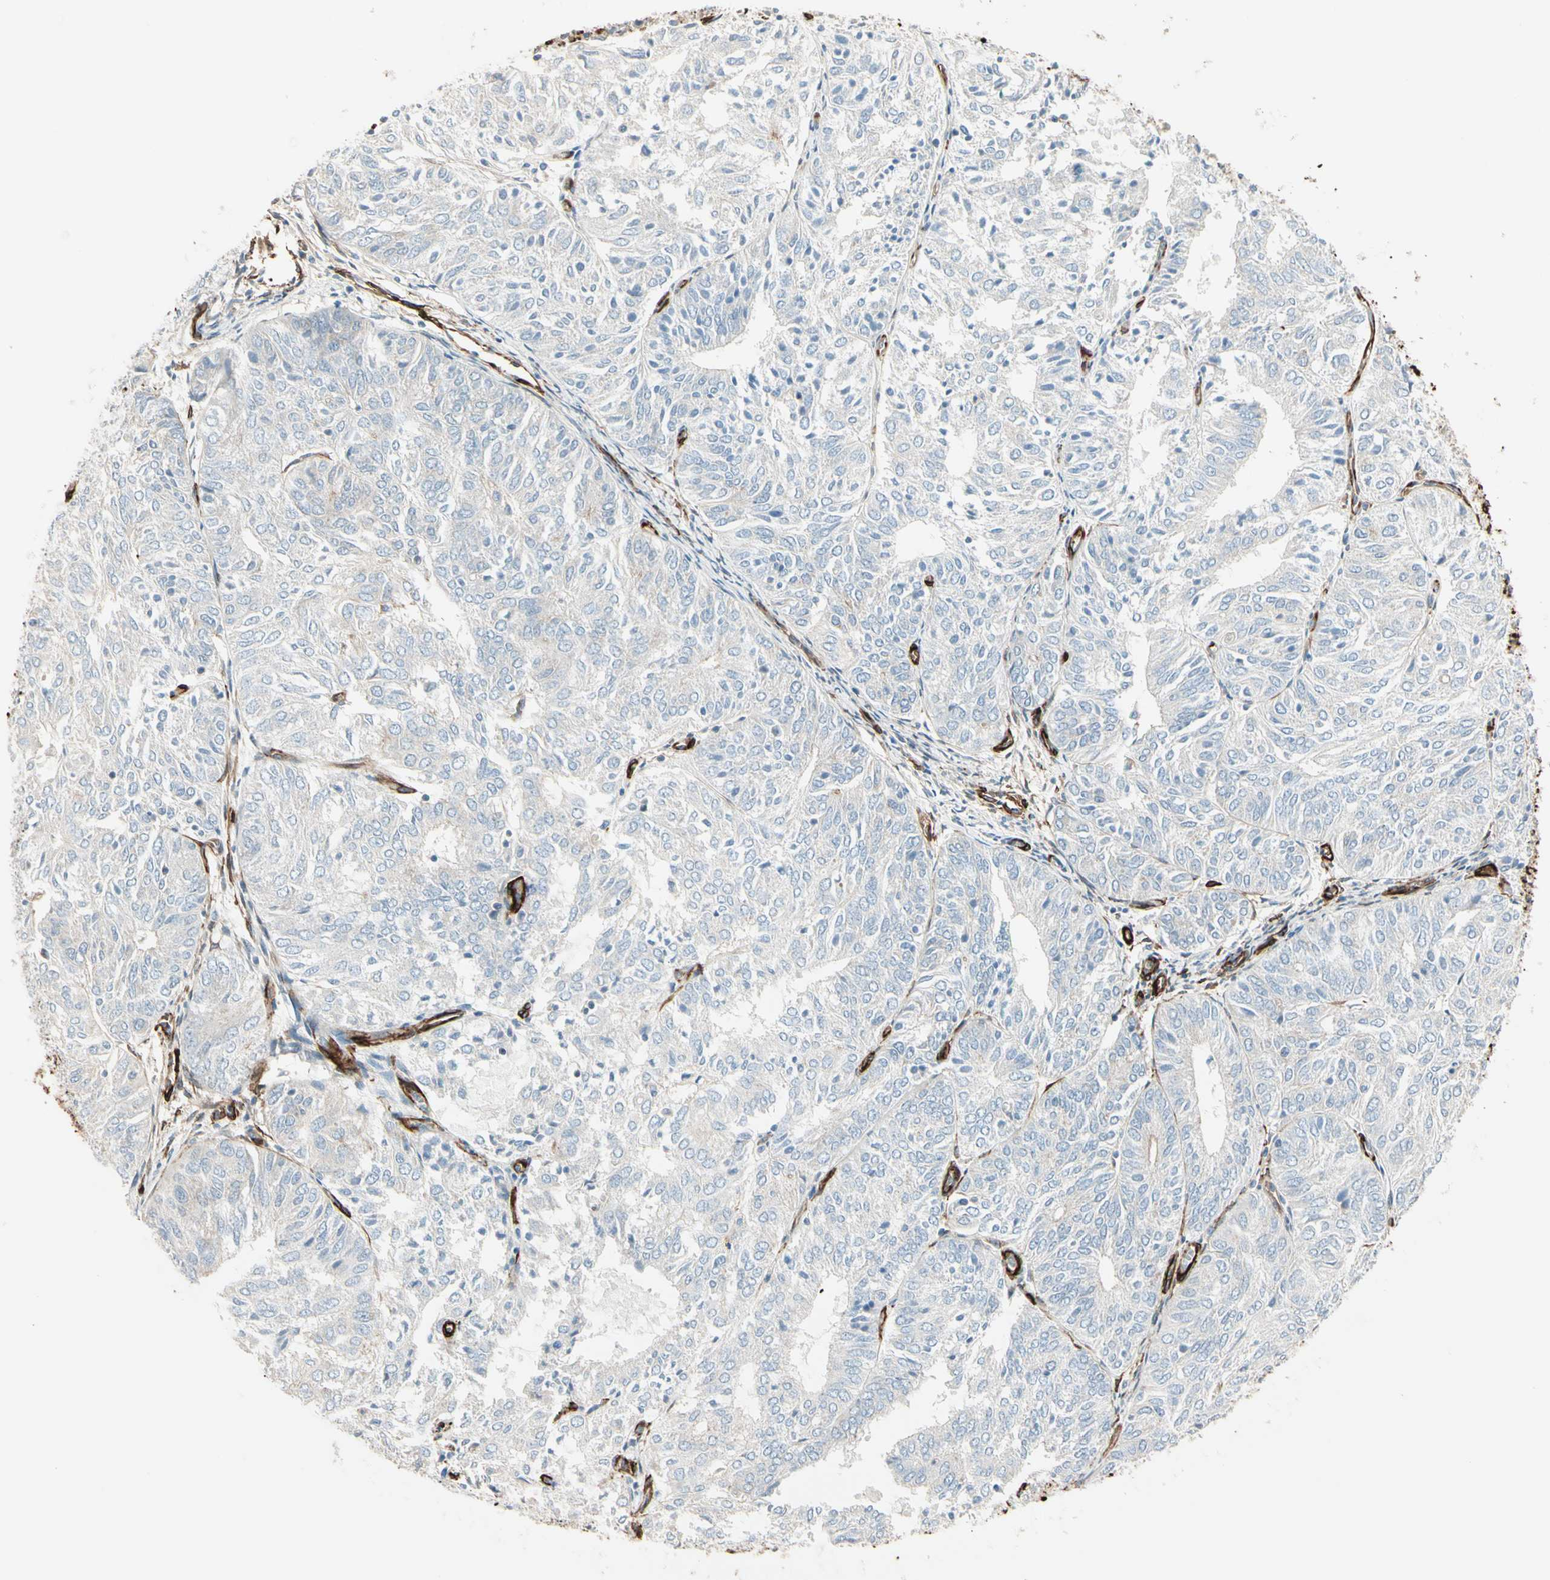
{"staining": {"intensity": "negative", "quantity": "none", "location": "none"}, "tissue": "endometrial cancer", "cell_type": "Tumor cells", "image_type": "cancer", "snomed": [{"axis": "morphology", "description": "Adenocarcinoma, NOS"}, {"axis": "topography", "description": "Uterus"}], "caption": "There is no significant positivity in tumor cells of endometrial cancer (adenocarcinoma).", "gene": "CALD1", "patient": {"sex": "female", "age": 60}}